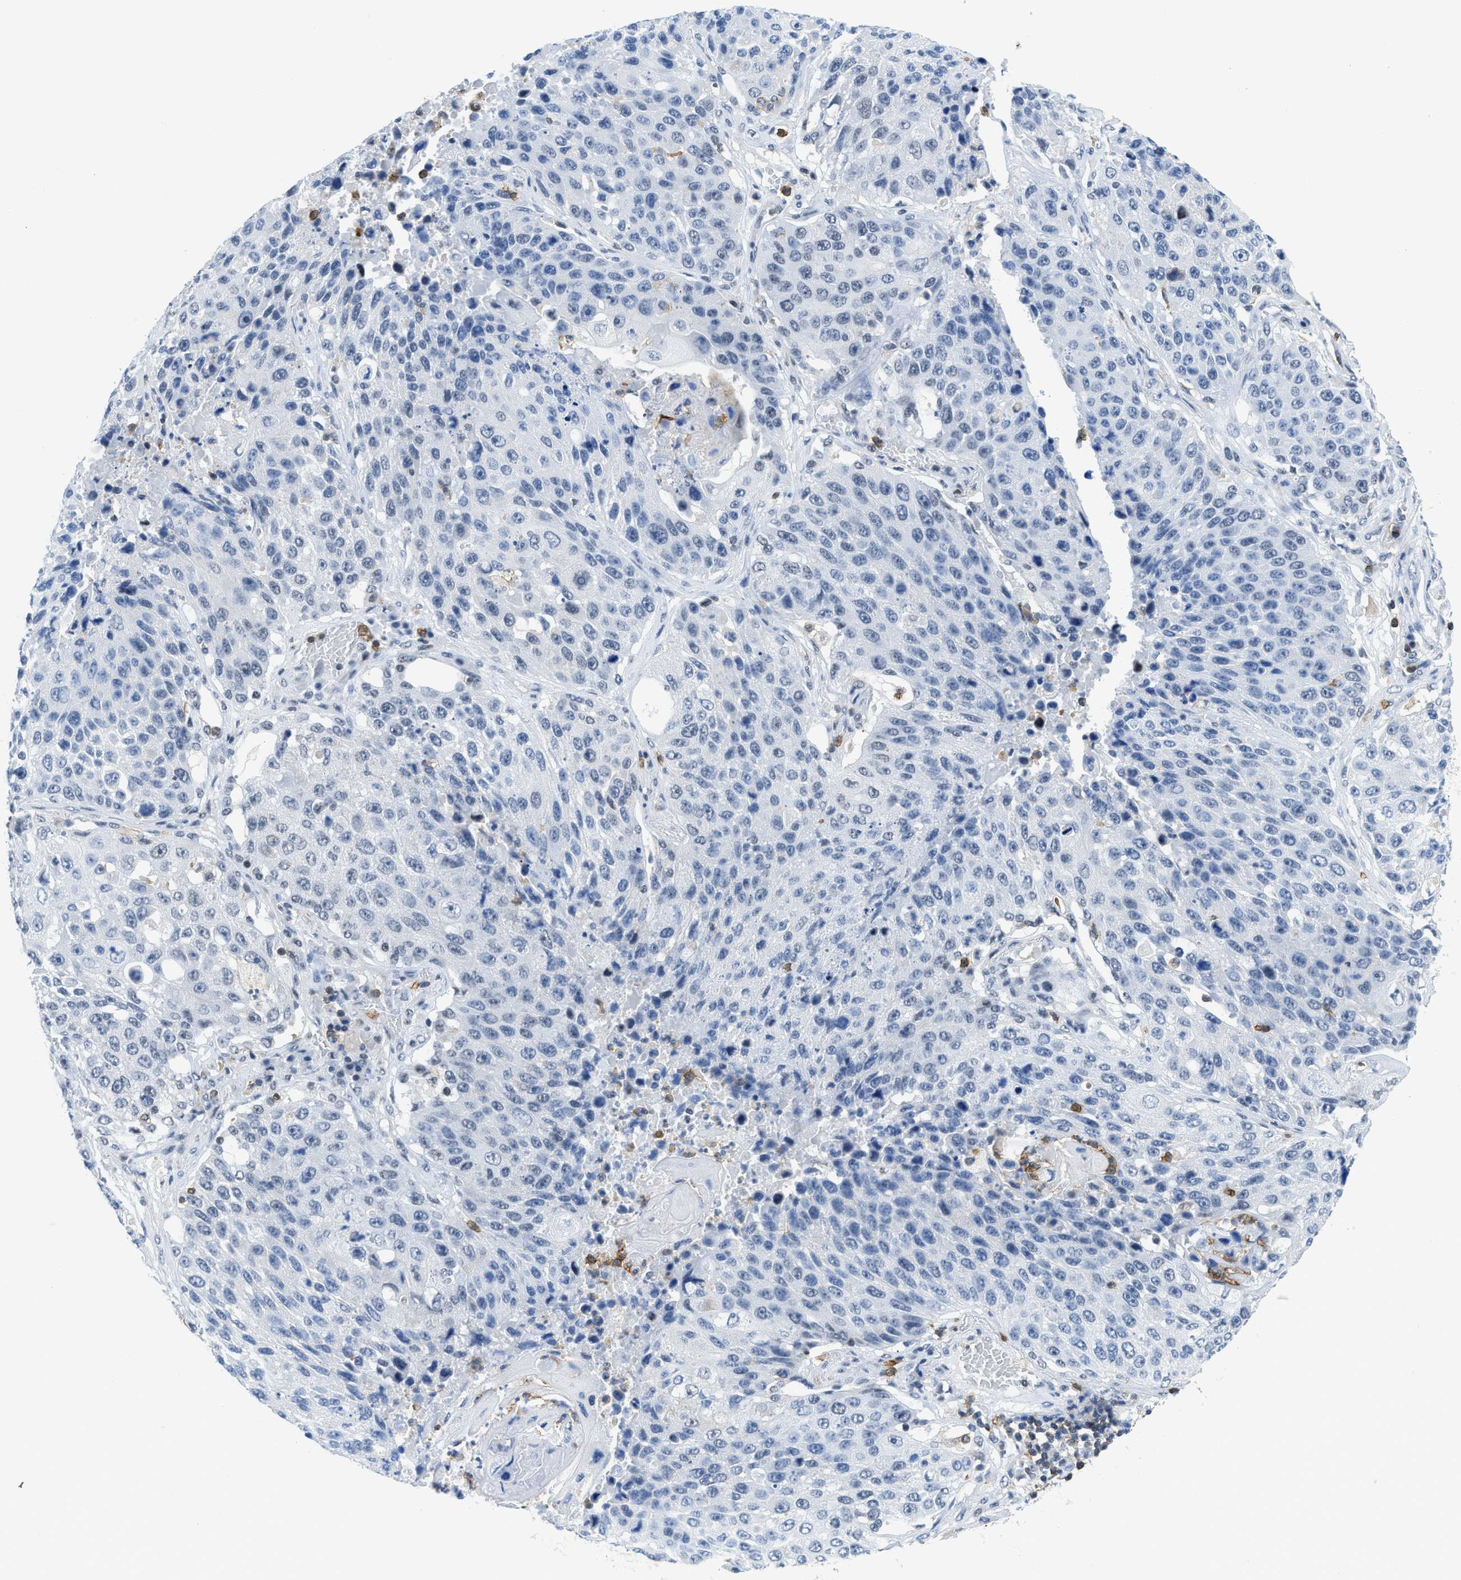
{"staining": {"intensity": "negative", "quantity": "none", "location": "none"}, "tissue": "lung cancer", "cell_type": "Tumor cells", "image_type": "cancer", "snomed": [{"axis": "morphology", "description": "Squamous cell carcinoma, NOS"}, {"axis": "topography", "description": "Lung"}], "caption": "The immunohistochemistry (IHC) image has no significant positivity in tumor cells of lung squamous cell carcinoma tissue.", "gene": "FAM151A", "patient": {"sex": "male", "age": 61}}